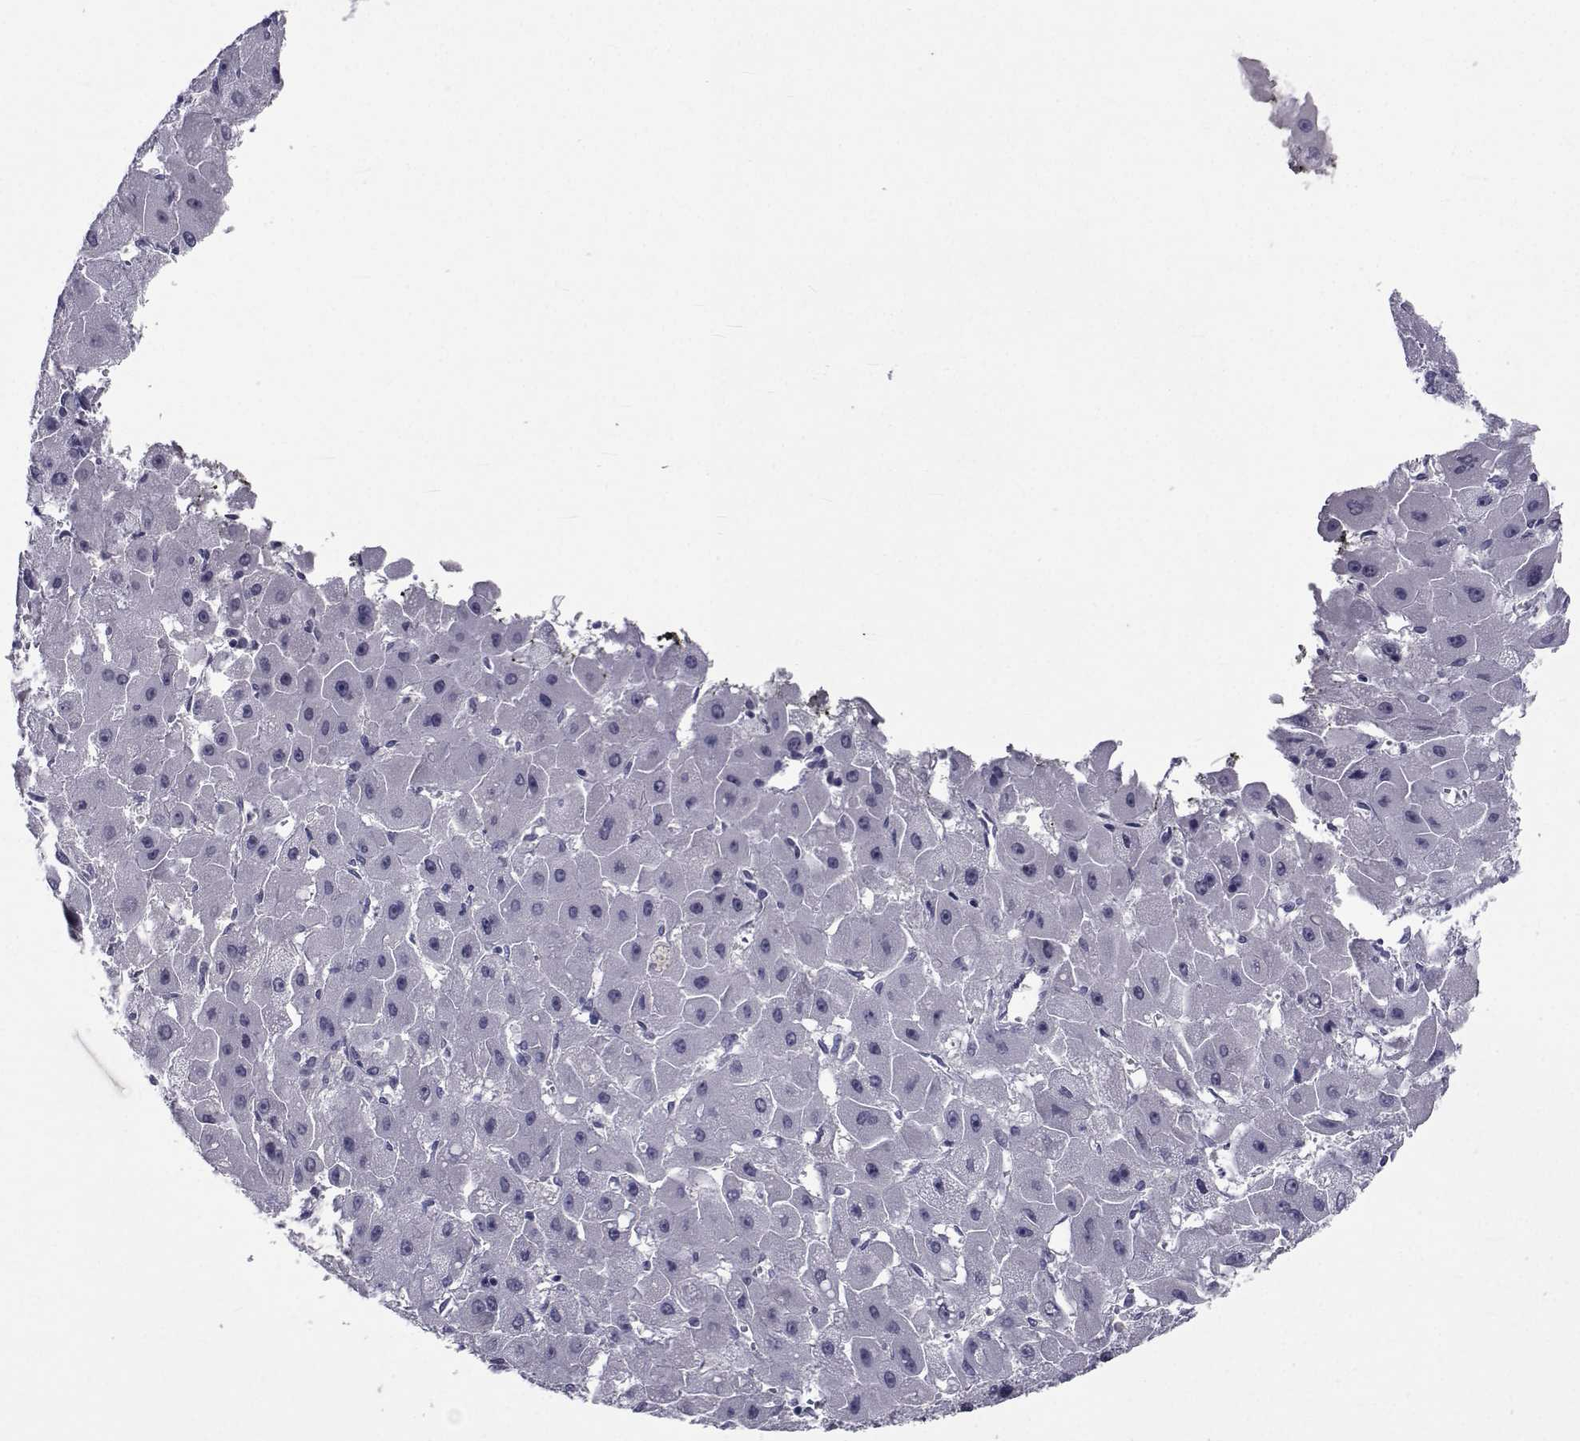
{"staining": {"intensity": "negative", "quantity": "none", "location": "none"}, "tissue": "liver cancer", "cell_type": "Tumor cells", "image_type": "cancer", "snomed": [{"axis": "morphology", "description": "Carcinoma, Hepatocellular, NOS"}, {"axis": "topography", "description": "Liver"}], "caption": "This histopathology image is of liver hepatocellular carcinoma stained with immunohistochemistry (IHC) to label a protein in brown with the nuclei are counter-stained blue. There is no staining in tumor cells. (Immunohistochemistry, brightfield microscopy, high magnification).", "gene": "PAX2", "patient": {"sex": "female", "age": 25}}